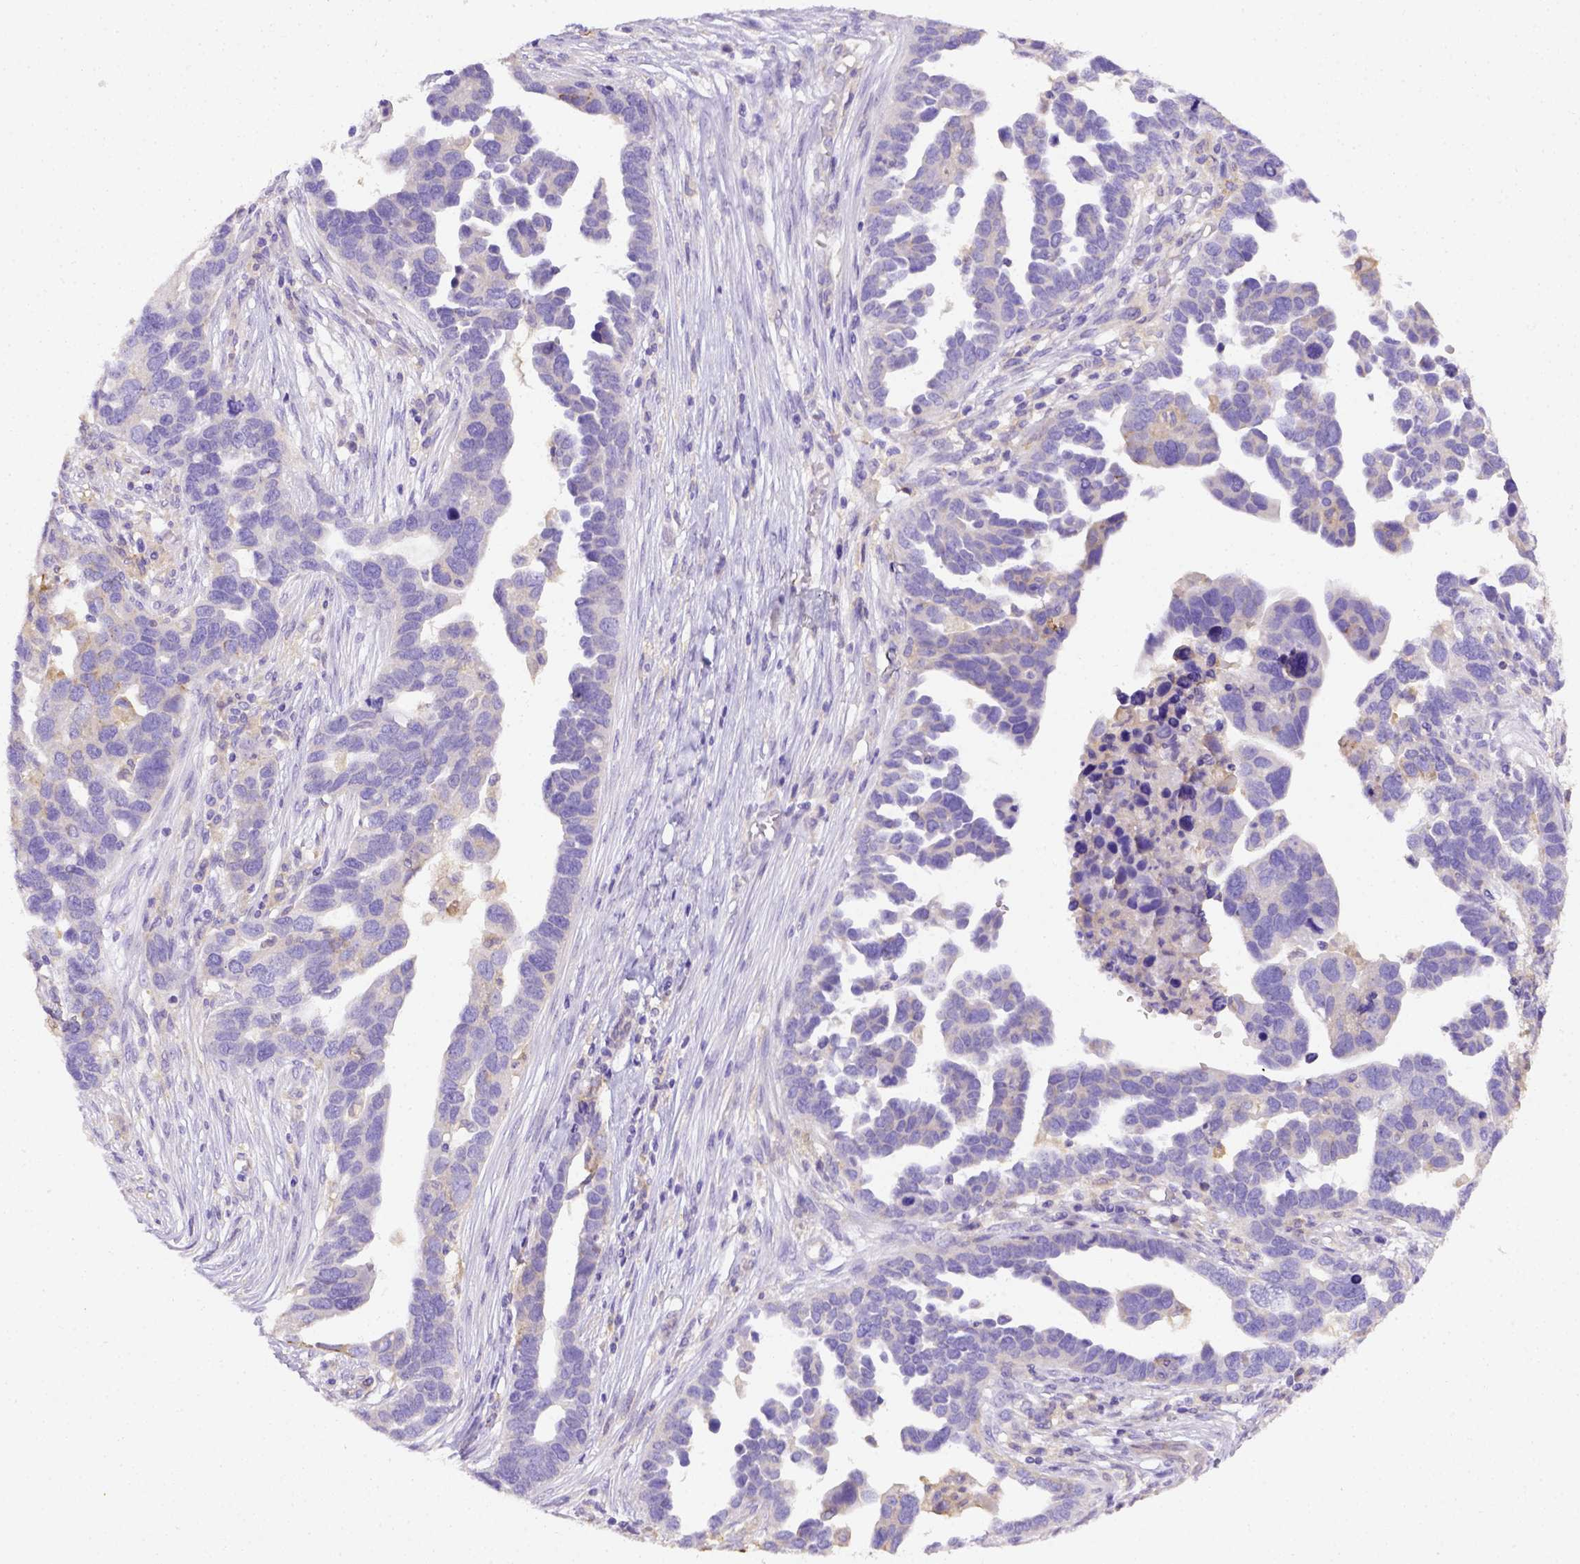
{"staining": {"intensity": "negative", "quantity": "none", "location": "none"}, "tissue": "ovarian cancer", "cell_type": "Tumor cells", "image_type": "cancer", "snomed": [{"axis": "morphology", "description": "Cystadenocarcinoma, serous, NOS"}, {"axis": "topography", "description": "Ovary"}], "caption": "Immunohistochemical staining of ovarian serous cystadenocarcinoma displays no significant staining in tumor cells. (DAB immunohistochemistry with hematoxylin counter stain).", "gene": "CD40", "patient": {"sex": "female", "age": 54}}